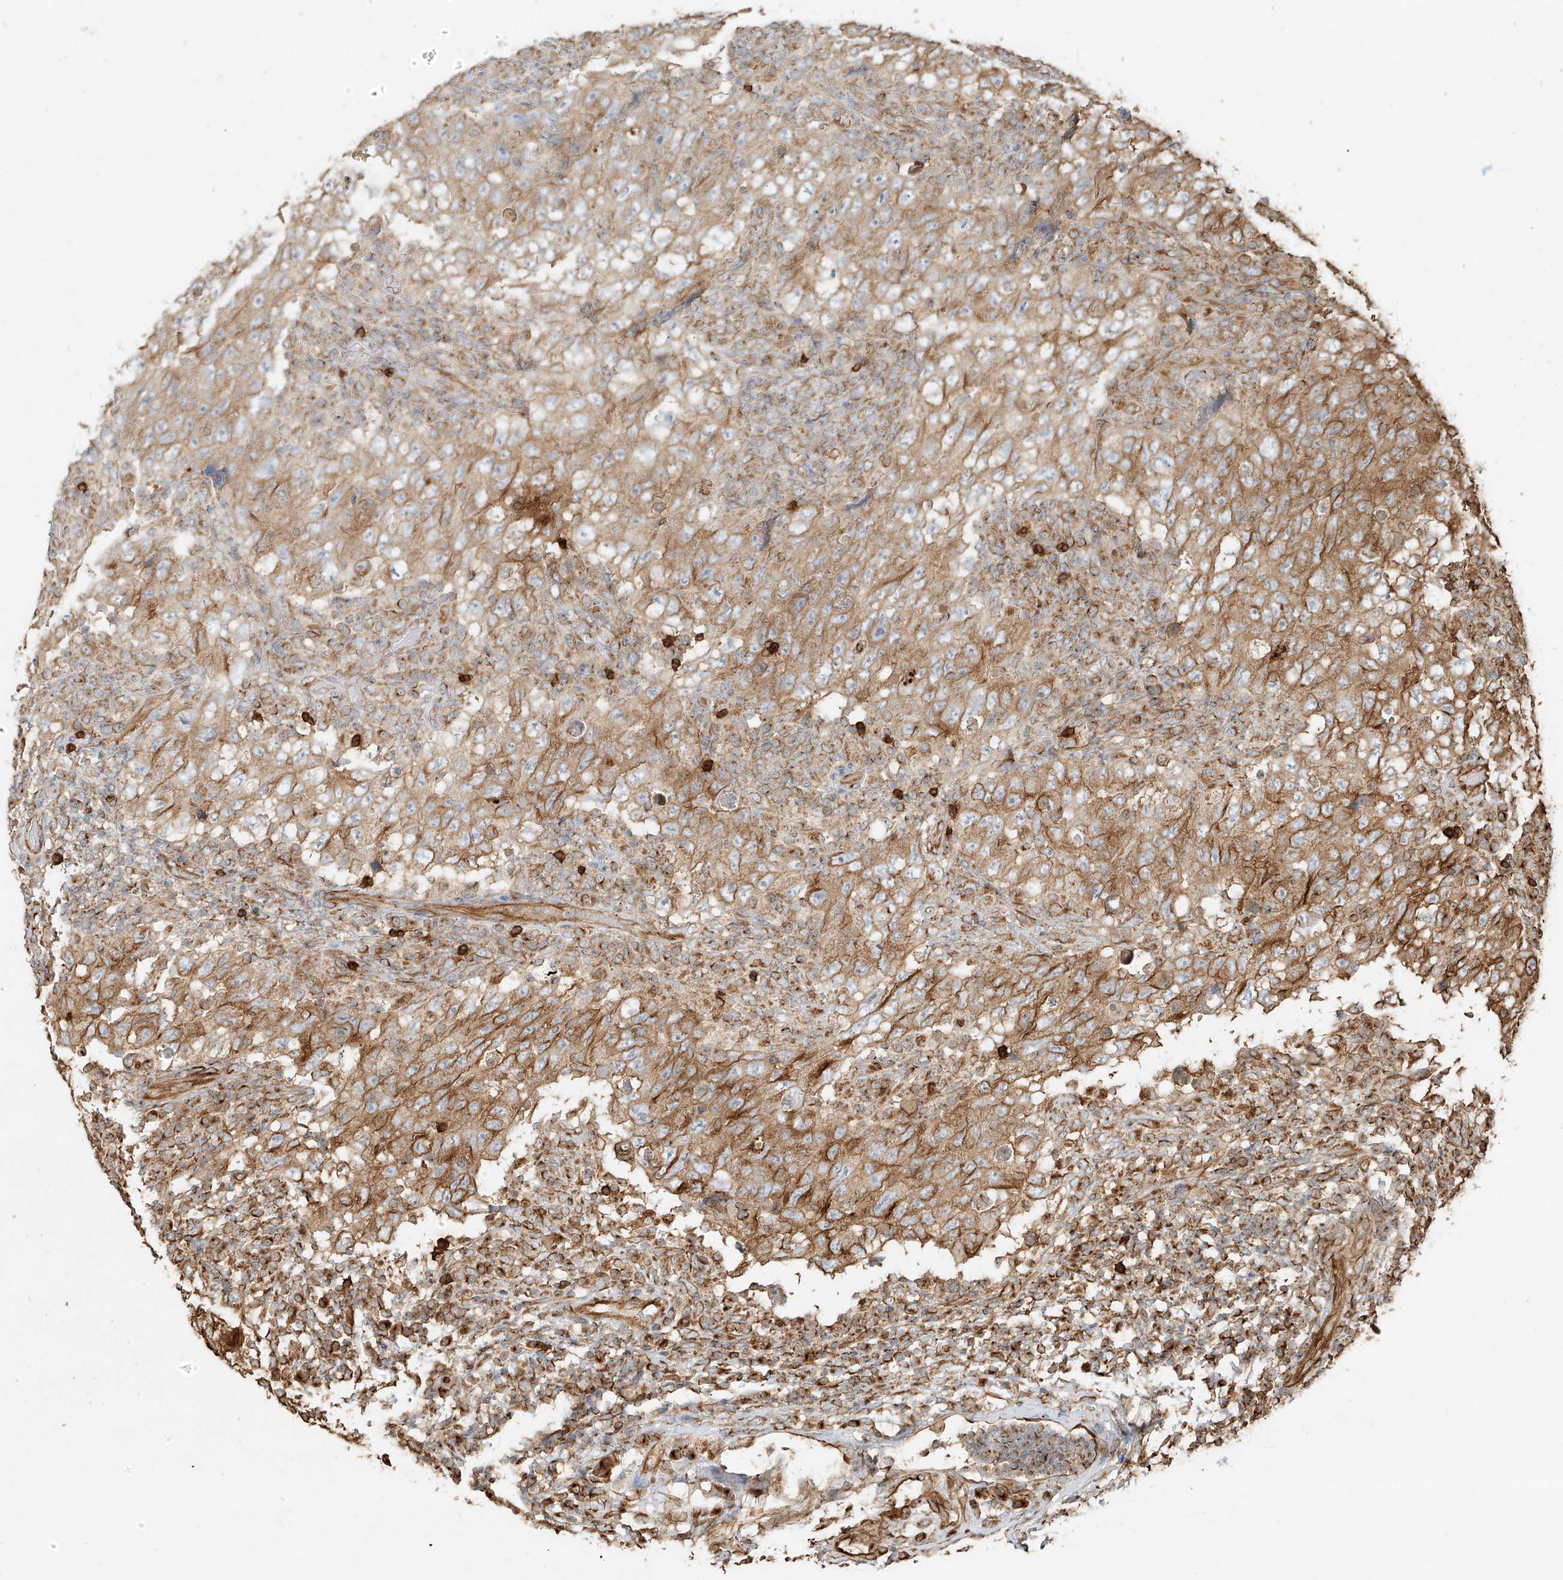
{"staining": {"intensity": "moderate", "quantity": ">75%", "location": "cytoplasmic/membranous"}, "tissue": "testis cancer", "cell_type": "Tumor cells", "image_type": "cancer", "snomed": [{"axis": "morphology", "description": "Carcinoma, Embryonal, NOS"}, {"axis": "topography", "description": "Testis"}], "caption": "Approximately >75% of tumor cells in testis cancer (embryonal carcinoma) reveal moderate cytoplasmic/membranous protein expression as visualized by brown immunohistochemical staining.", "gene": "EFNB1", "patient": {"sex": "male", "age": 26}}